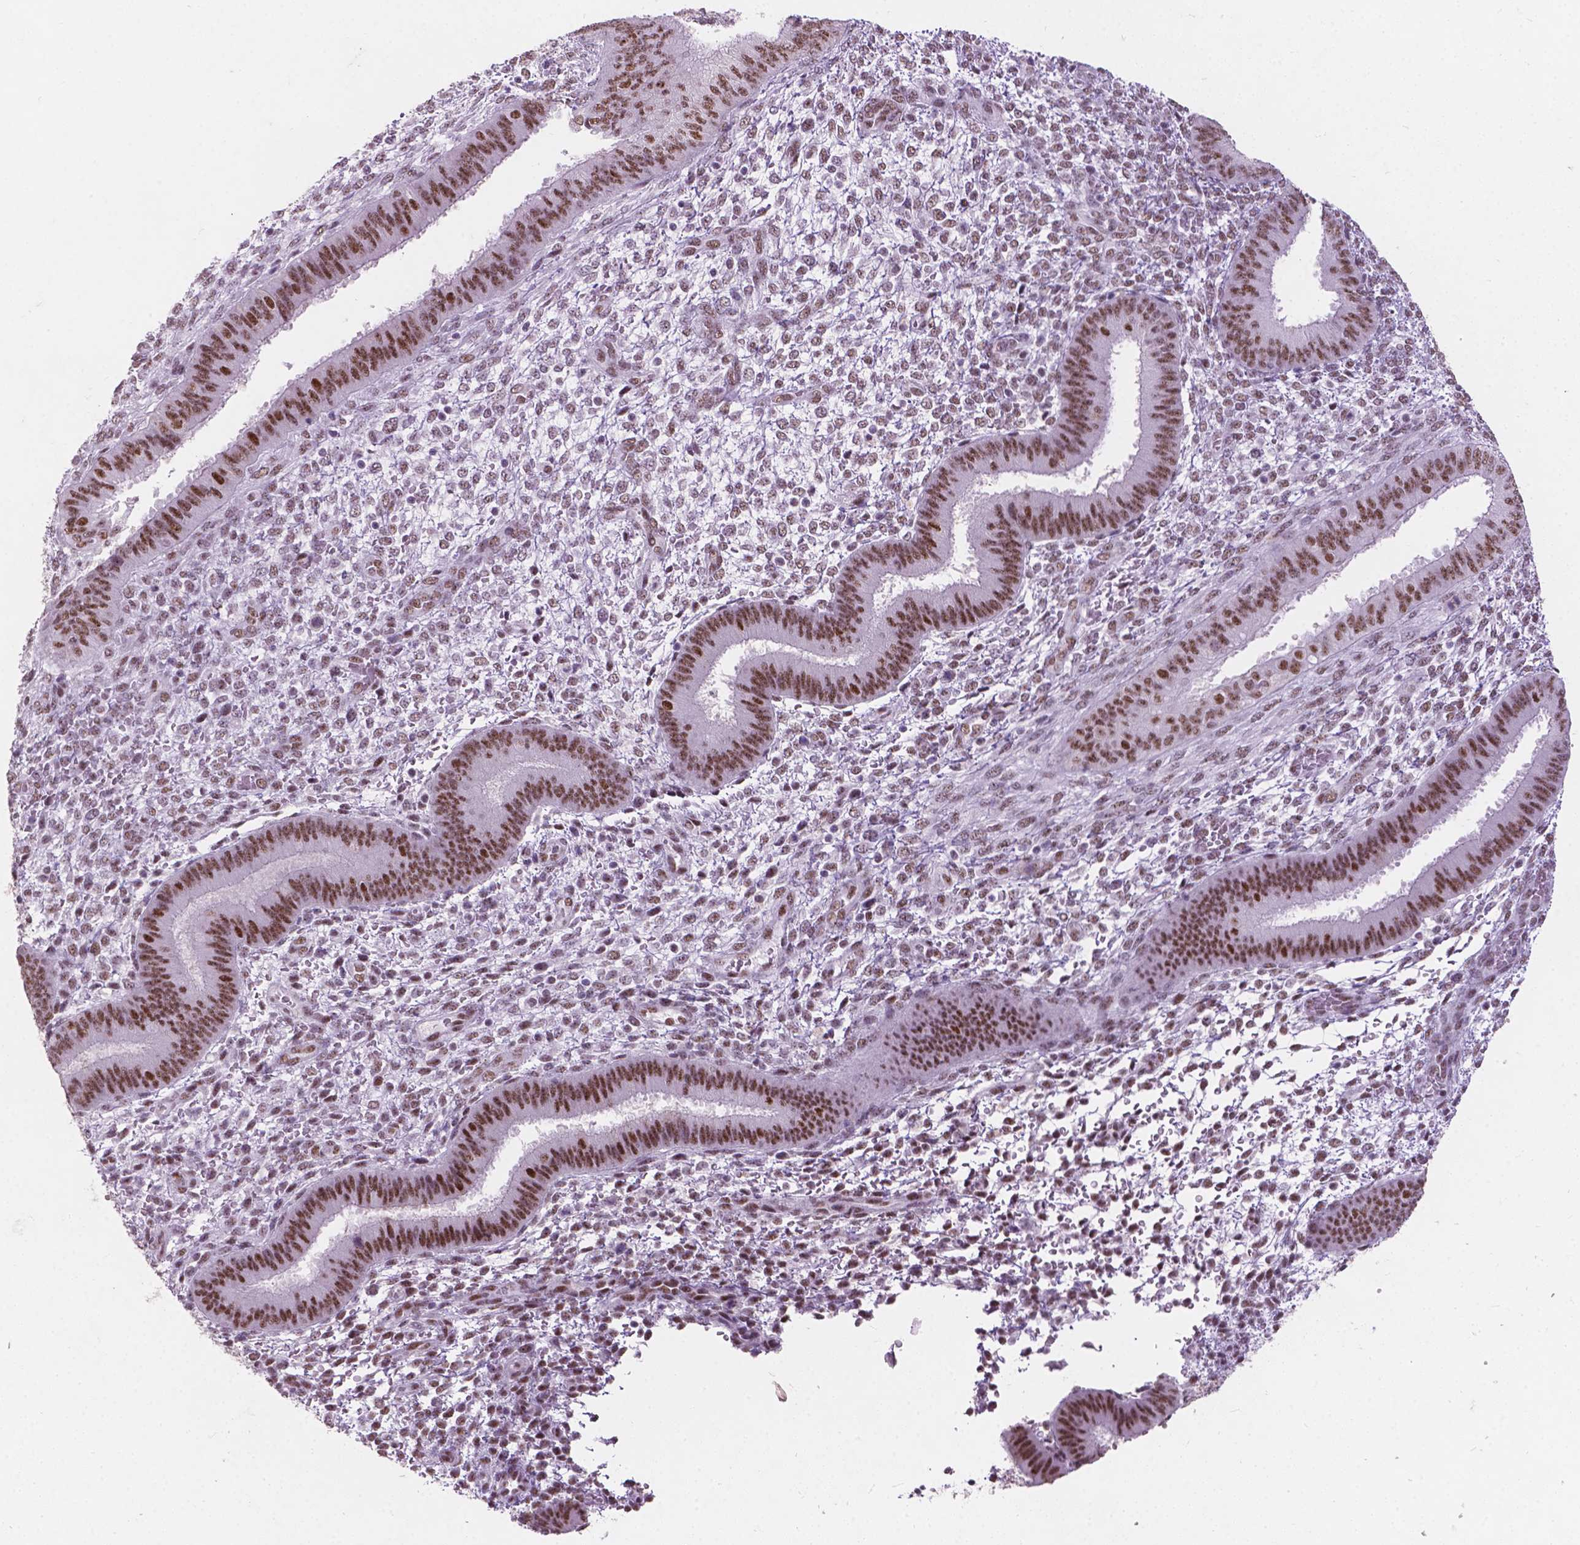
{"staining": {"intensity": "weak", "quantity": "25%-75%", "location": "nuclear"}, "tissue": "endometrium", "cell_type": "Cells in endometrial stroma", "image_type": "normal", "snomed": [{"axis": "morphology", "description": "Normal tissue, NOS"}, {"axis": "topography", "description": "Endometrium"}], "caption": "Weak nuclear positivity for a protein is seen in approximately 25%-75% of cells in endometrial stroma of normal endometrium using immunohistochemistry (IHC).", "gene": "COIL", "patient": {"sex": "female", "age": 39}}